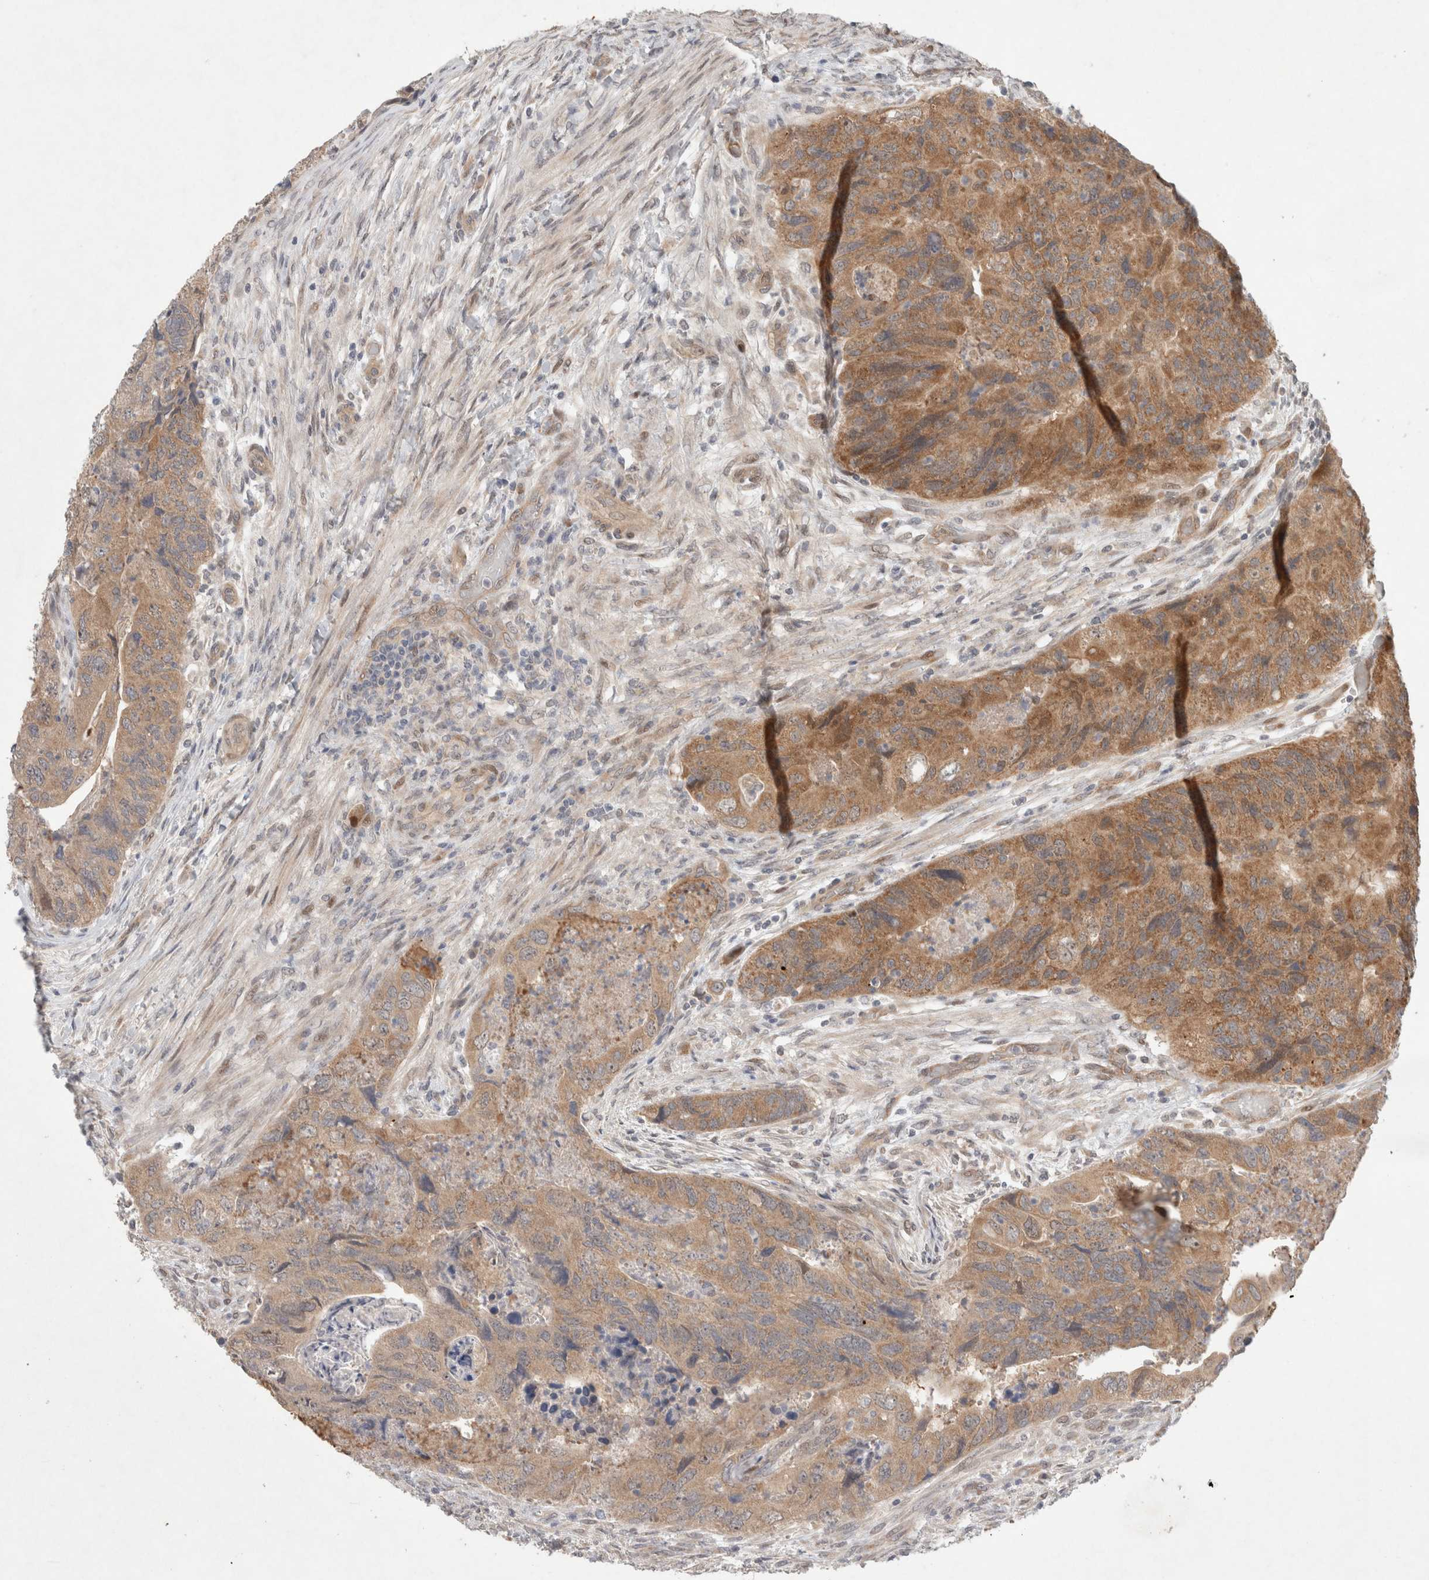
{"staining": {"intensity": "moderate", "quantity": ">75%", "location": "cytoplasmic/membranous"}, "tissue": "colorectal cancer", "cell_type": "Tumor cells", "image_type": "cancer", "snomed": [{"axis": "morphology", "description": "Adenocarcinoma, NOS"}, {"axis": "topography", "description": "Rectum"}], "caption": "Human colorectal adenocarcinoma stained for a protein (brown) reveals moderate cytoplasmic/membranous positive expression in about >75% of tumor cells.", "gene": "RASAL2", "patient": {"sex": "male", "age": 63}}